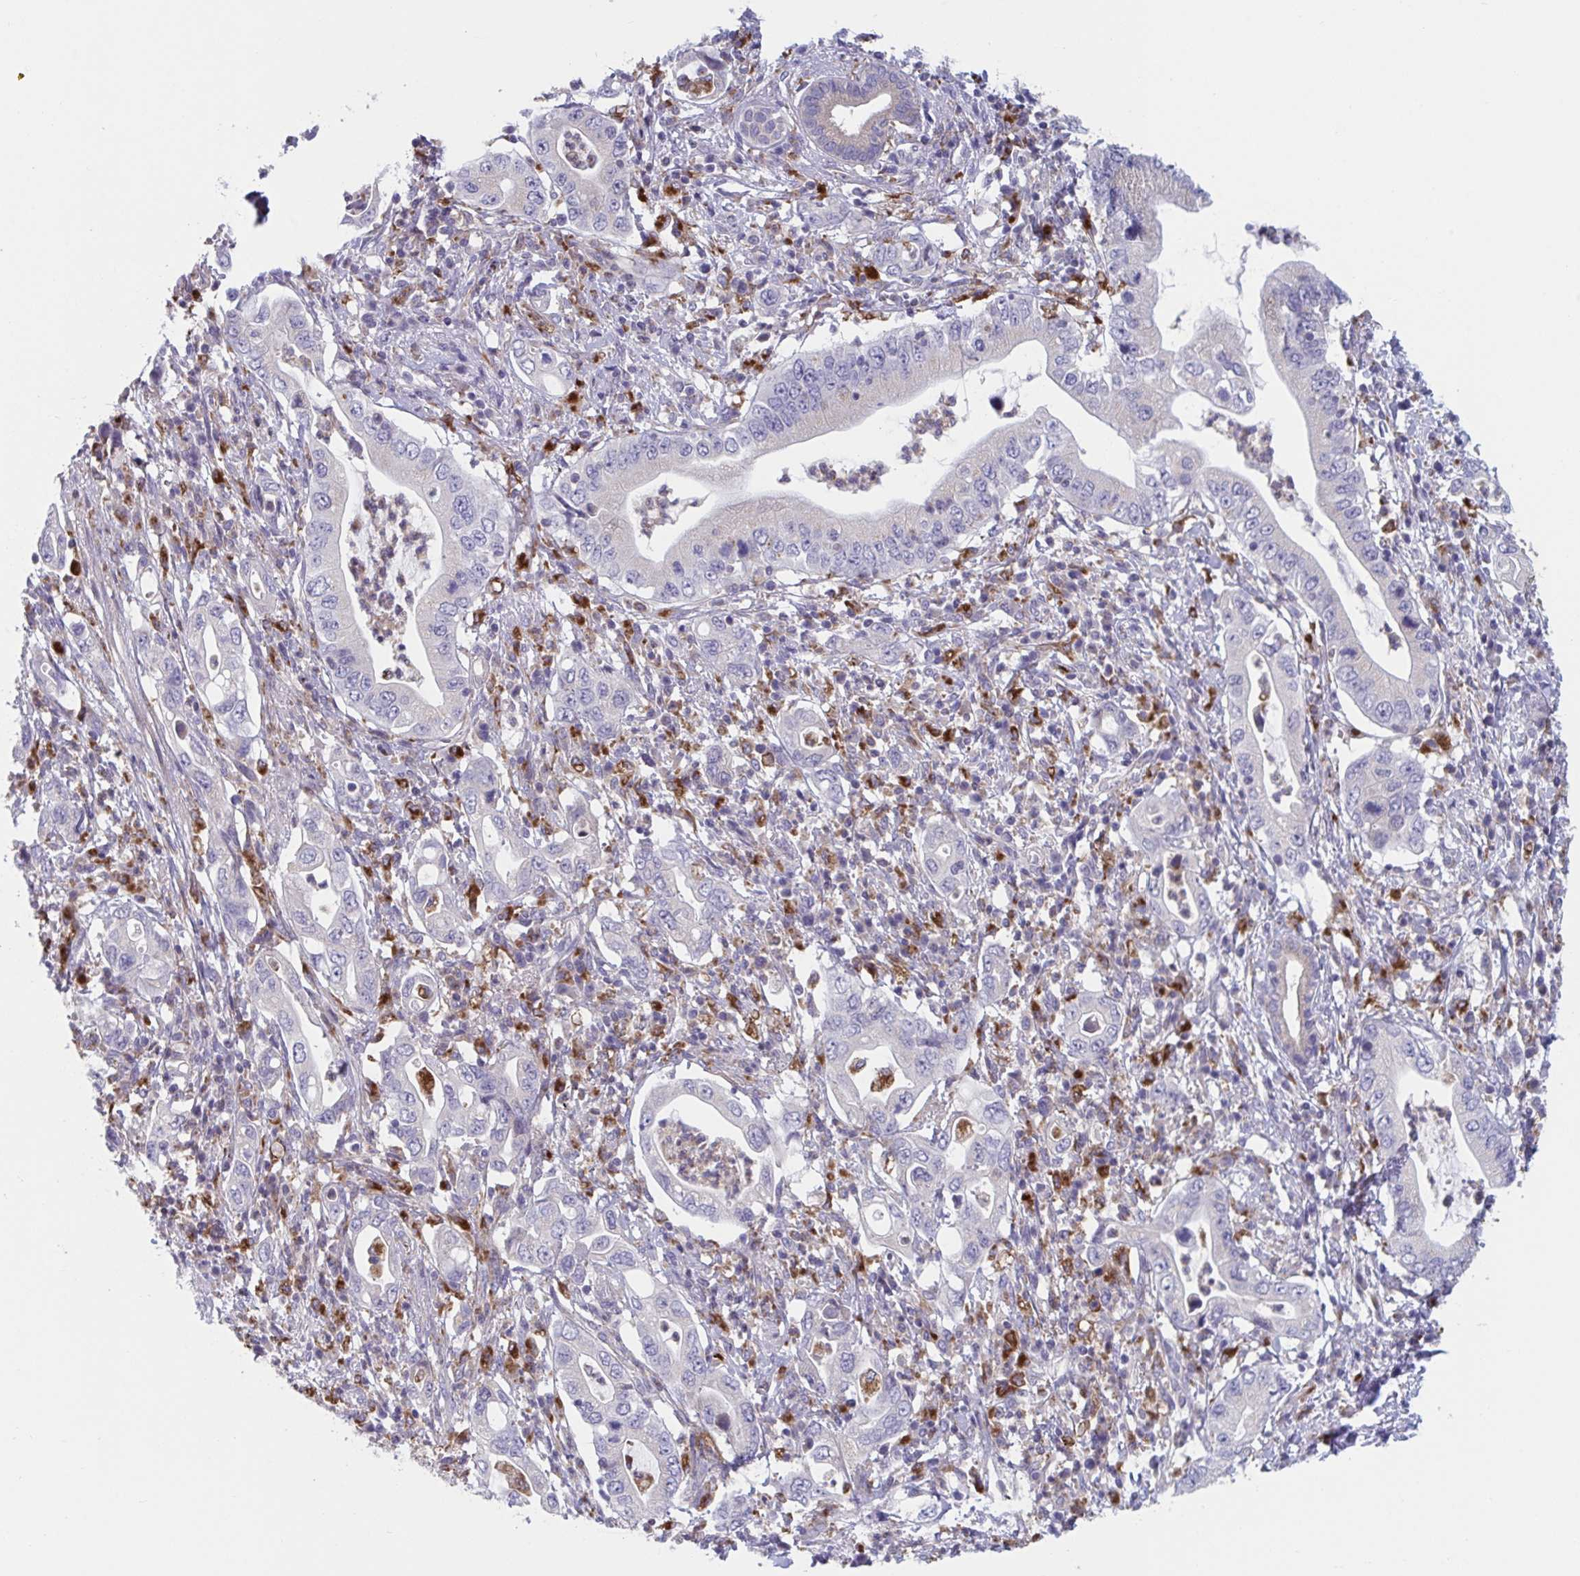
{"staining": {"intensity": "negative", "quantity": "none", "location": "none"}, "tissue": "pancreatic cancer", "cell_type": "Tumor cells", "image_type": "cancer", "snomed": [{"axis": "morphology", "description": "Adenocarcinoma, NOS"}, {"axis": "topography", "description": "Pancreas"}], "caption": "This is a image of immunohistochemistry staining of pancreatic cancer, which shows no staining in tumor cells.", "gene": "NIPSNAP1", "patient": {"sex": "female", "age": 72}}